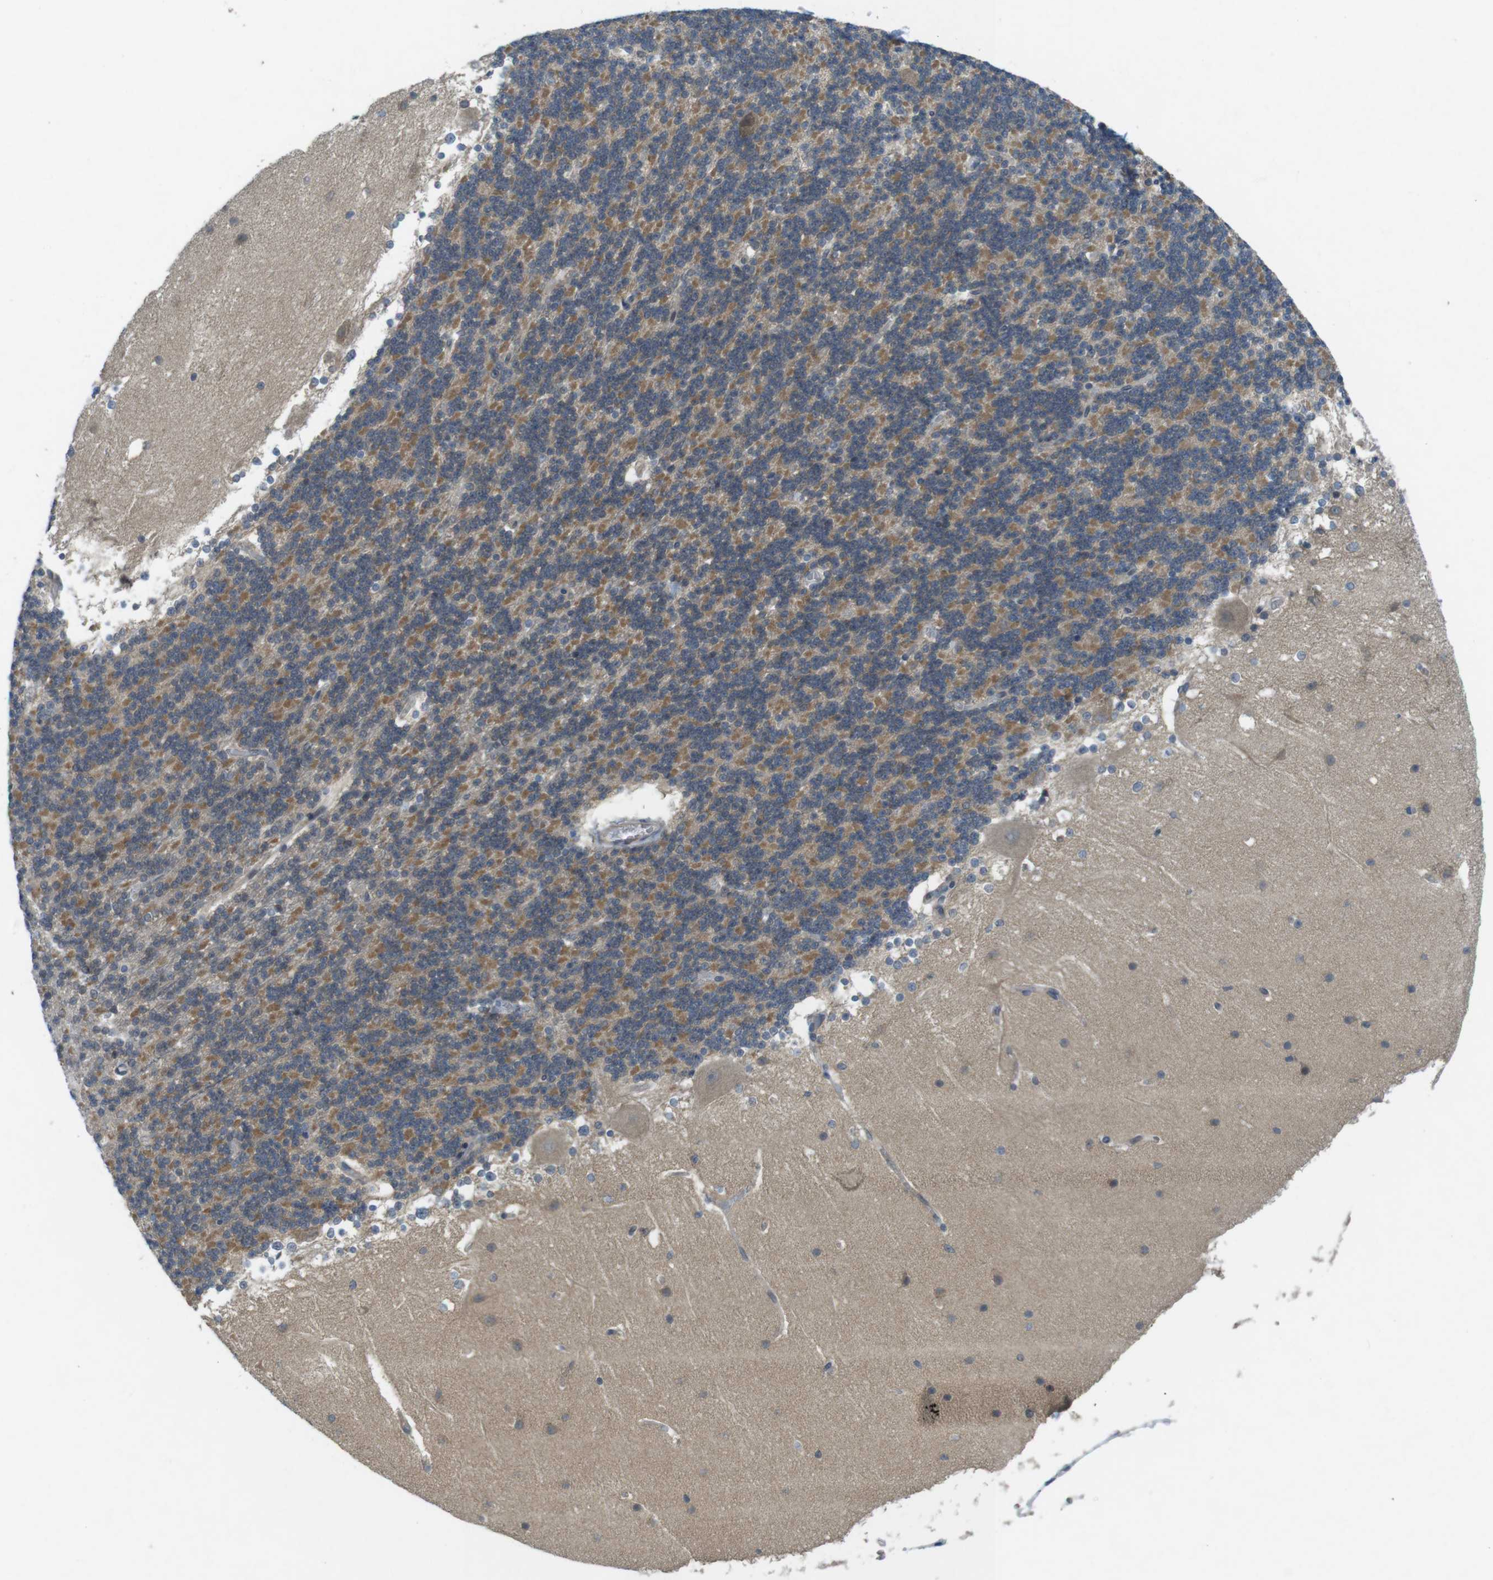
{"staining": {"intensity": "moderate", "quantity": "25%-75%", "location": "cytoplasmic/membranous"}, "tissue": "cerebellum", "cell_type": "Cells in granular layer", "image_type": "normal", "snomed": [{"axis": "morphology", "description": "Normal tissue, NOS"}, {"axis": "topography", "description": "Cerebellum"}], "caption": "Moderate cytoplasmic/membranous positivity for a protein is identified in about 25%-75% of cells in granular layer of normal cerebellum using IHC.", "gene": "SUGT1", "patient": {"sex": "female", "age": 19}}